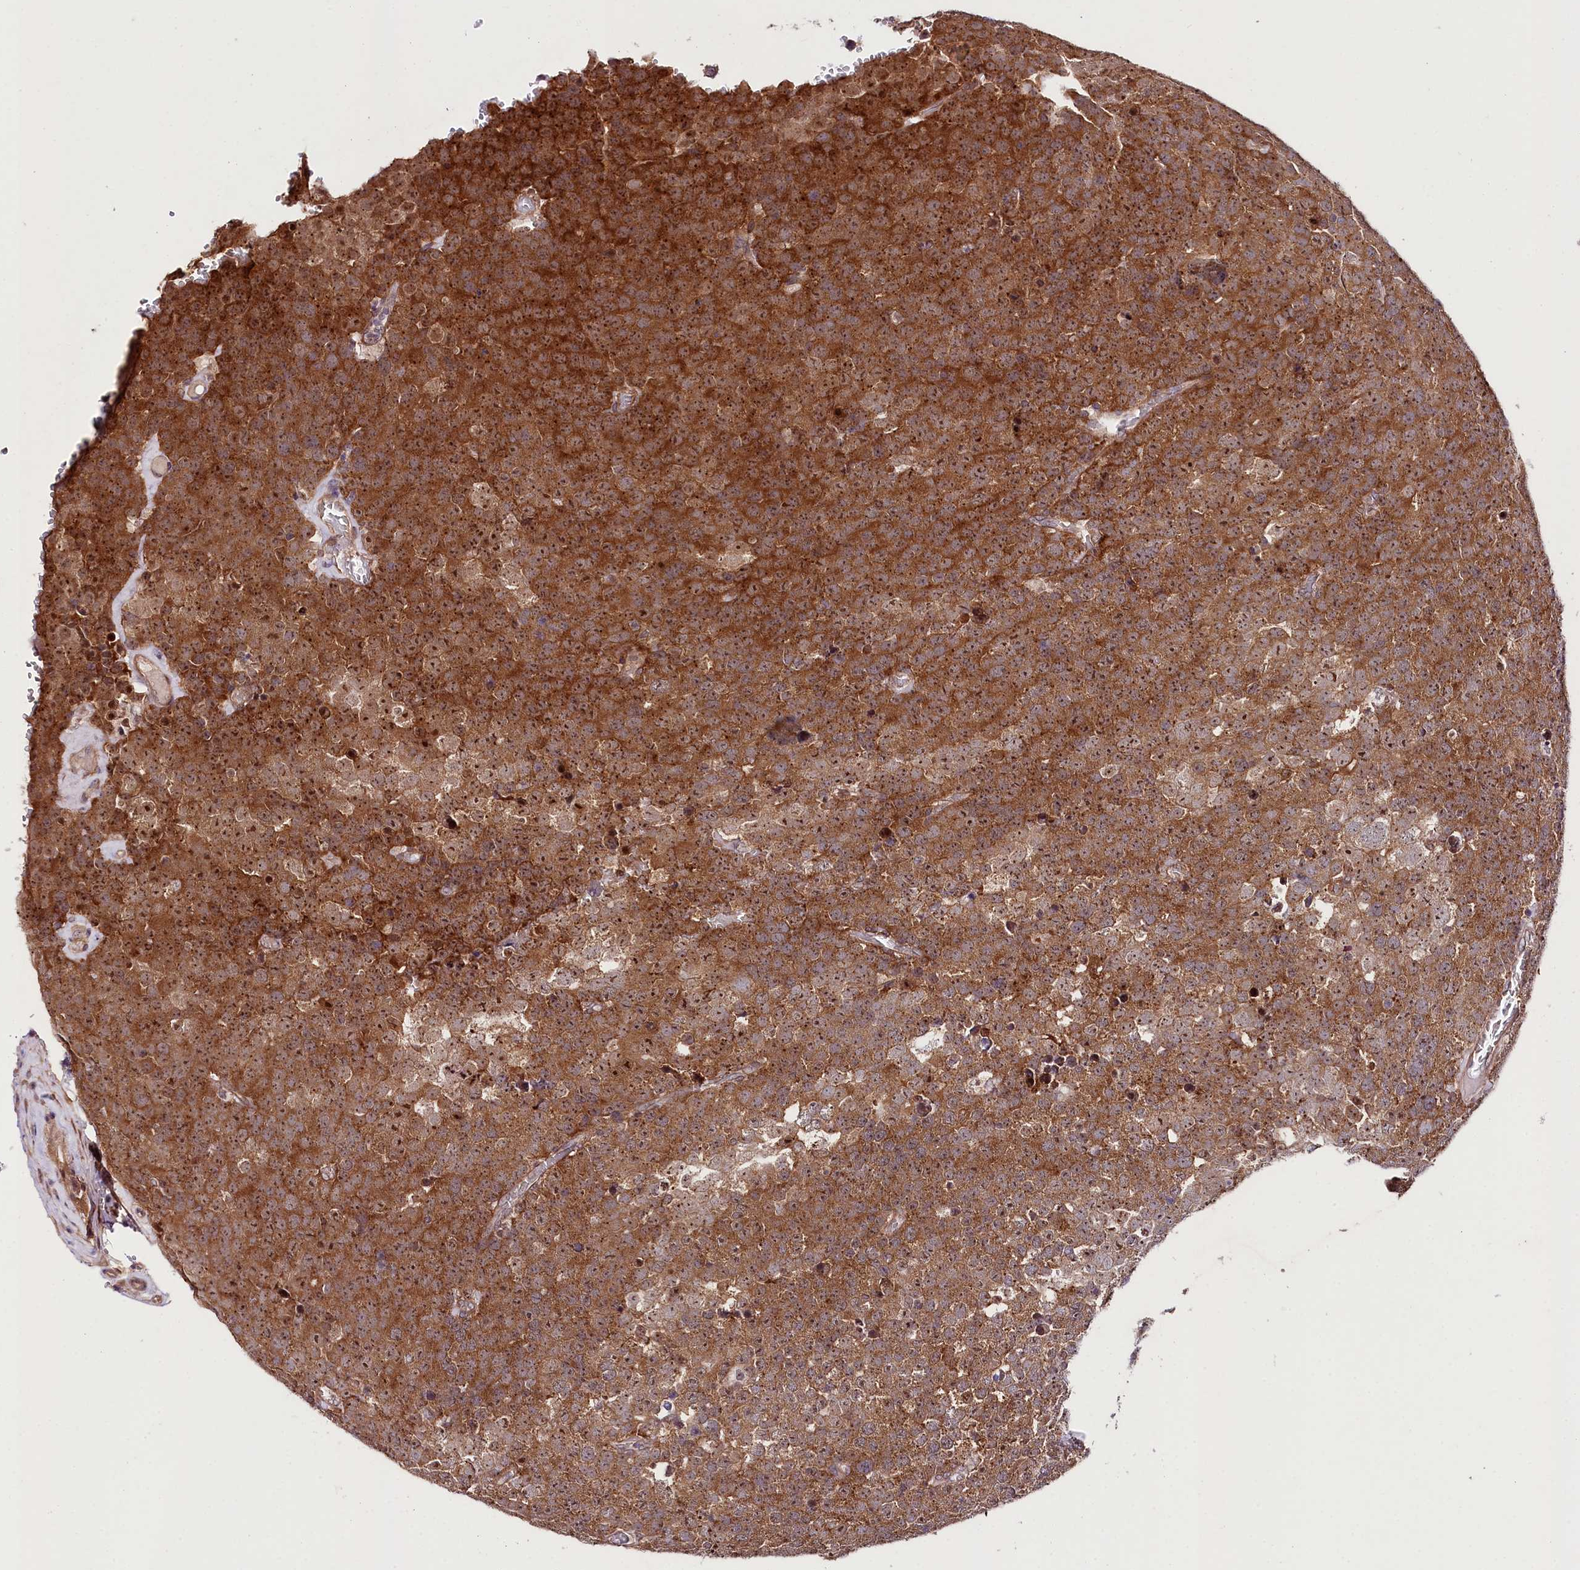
{"staining": {"intensity": "strong", "quantity": ">75%", "location": "cytoplasmic/membranous,nuclear"}, "tissue": "testis cancer", "cell_type": "Tumor cells", "image_type": "cancer", "snomed": [{"axis": "morphology", "description": "Seminoma, NOS"}, {"axis": "topography", "description": "Testis"}], "caption": "Tumor cells reveal high levels of strong cytoplasmic/membranous and nuclear positivity in approximately >75% of cells in human testis cancer (seminoma).", "gene": "PHLDB1", "patient": {"sex": "male", "age": 71}}